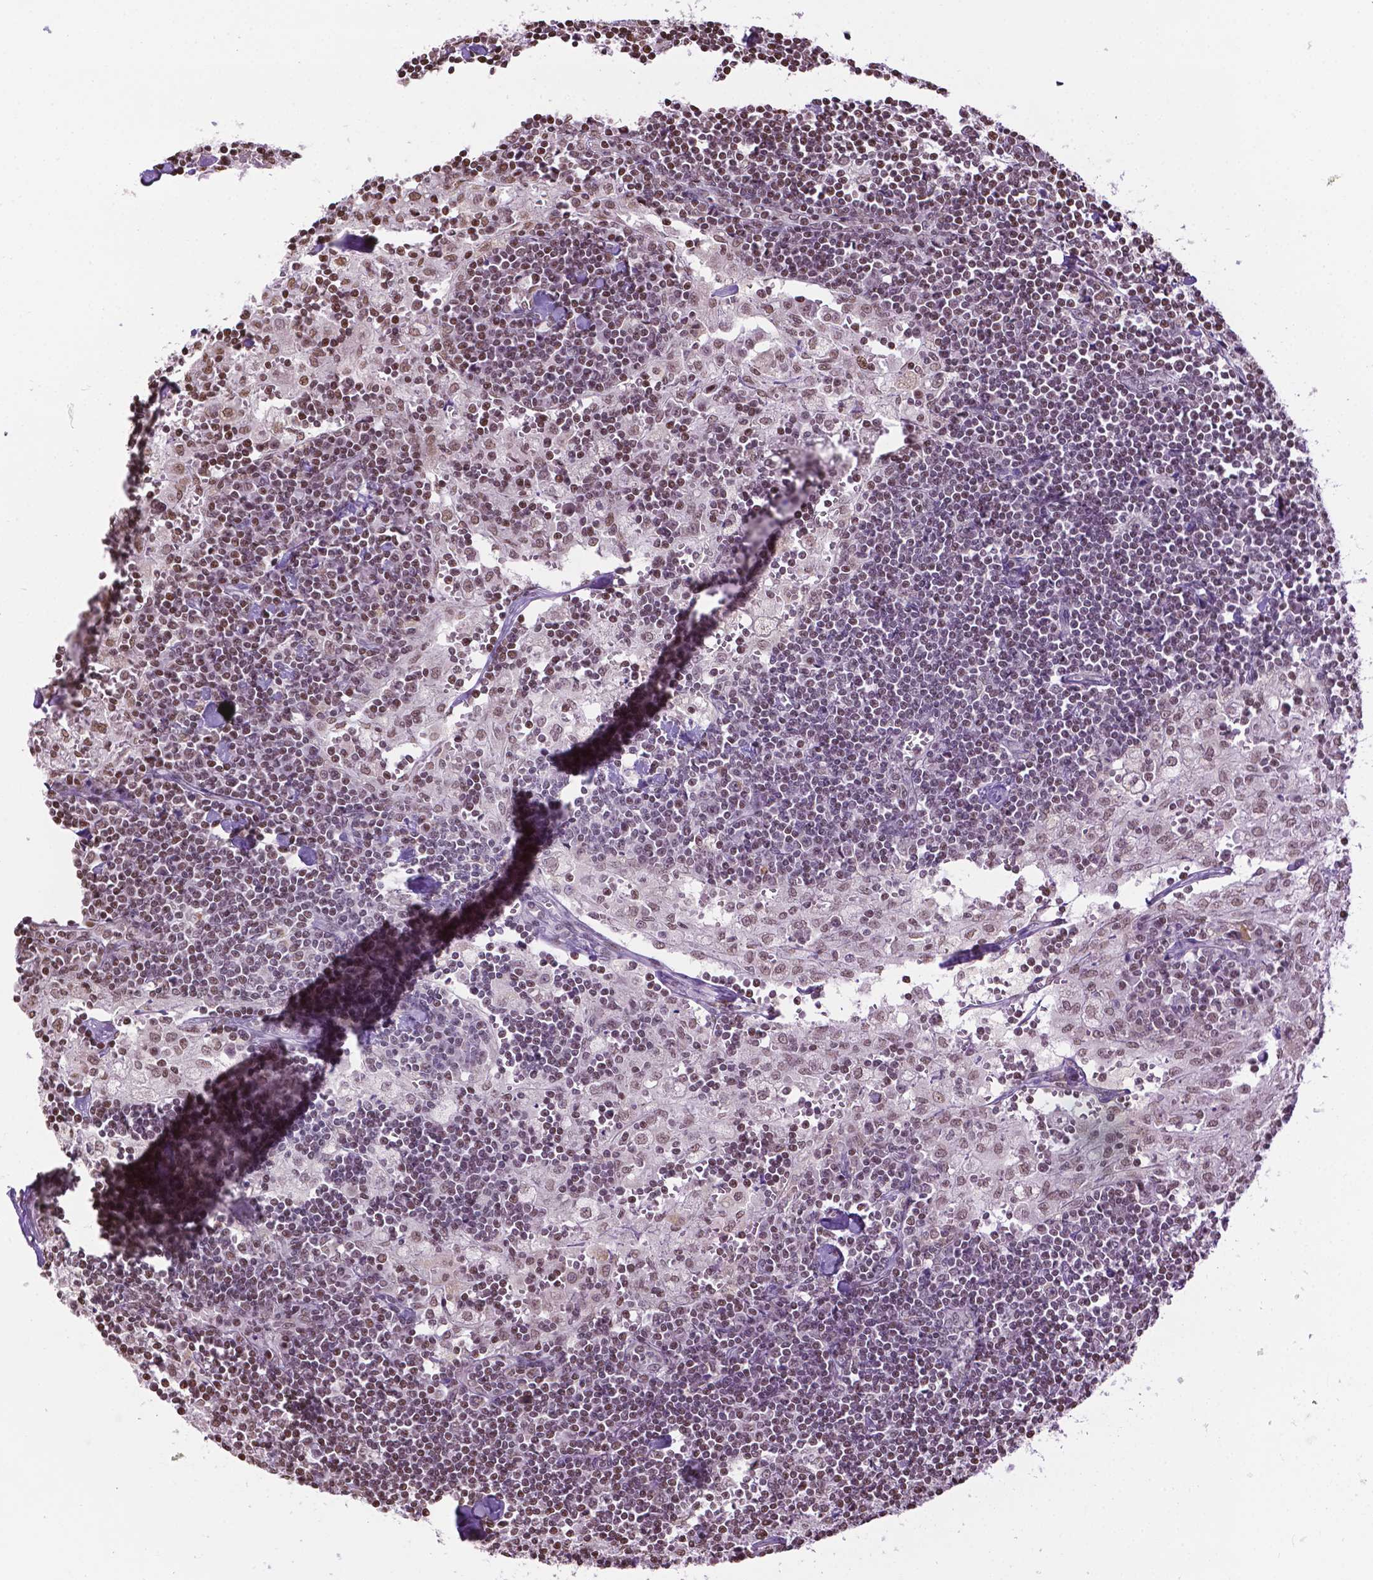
{"staining": {"intensity": "negative", "quantity": "none", "location": "none"}, "tissue": "lymph node", "cell_type": "Germinal center cells", "image_type": "normal", "snomed": [{"axis": "morphology", "description": "Normal tissue, NOS"}, {"axis": "topography", "description": "Lymph node"}], "caption": "IHC of unremarkable human lymph node exhibits no positivity in germinal center cells.", "gene": "COL23A1", "patient": {"sex": "male", "age": 55}}